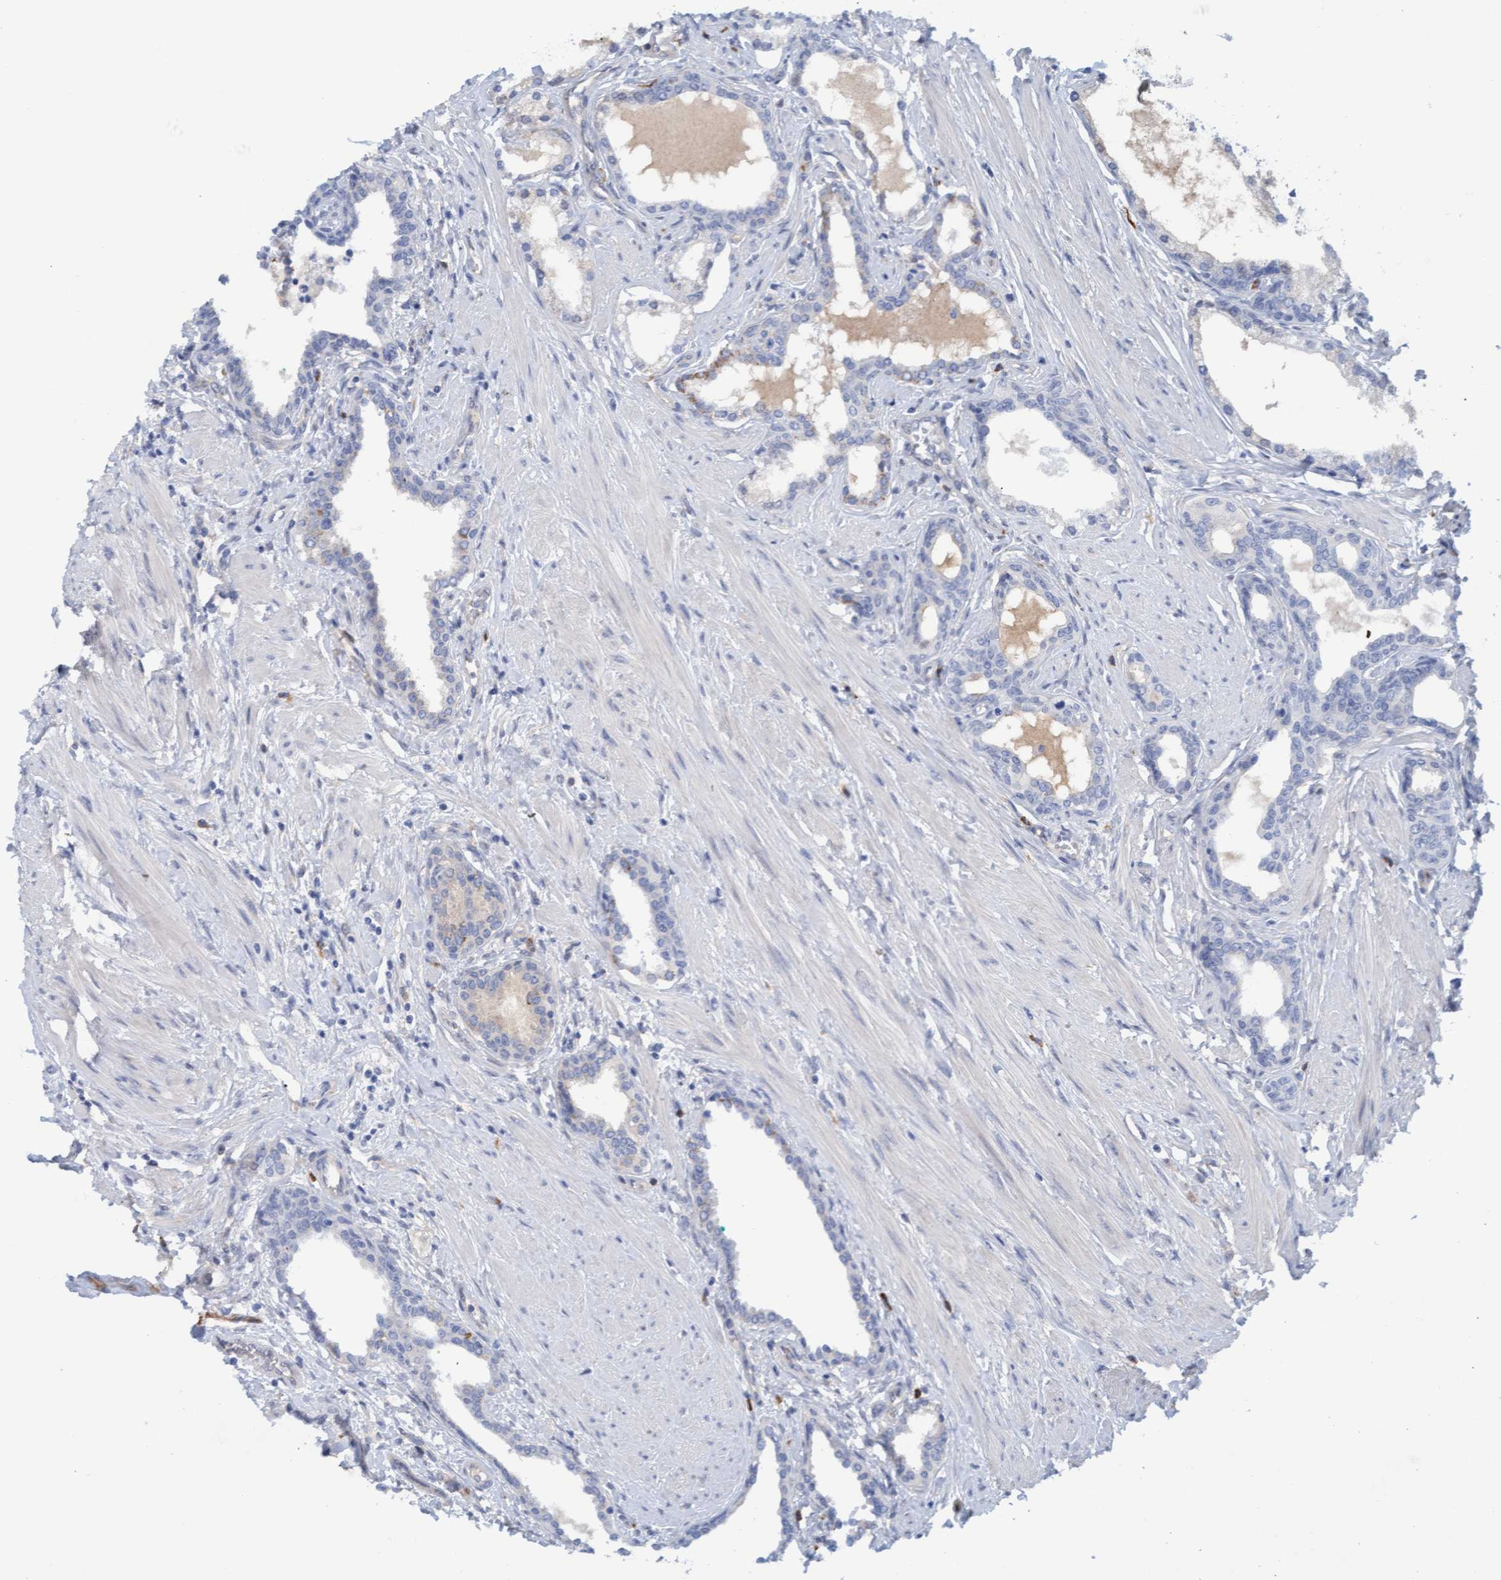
{"staining": {"intensity": "negative", "quantity": "none", "location": "none"}, "tissue": "prostate cancer", "cell_type": "Tumor cells", "image_type": "cancer", "snomed": [{"axis": "morphology", "description": "Adenocarcinoma, High grade"}, {"axis": "topography", "description": "Prostate"}], "caption": "The immunohistochemistry (IHC) micrograph has no significant staining in tumor cells of prostate cancer tissue.", "gene": "STXBP1", "patient": {"sex": "male", "age": 52}}